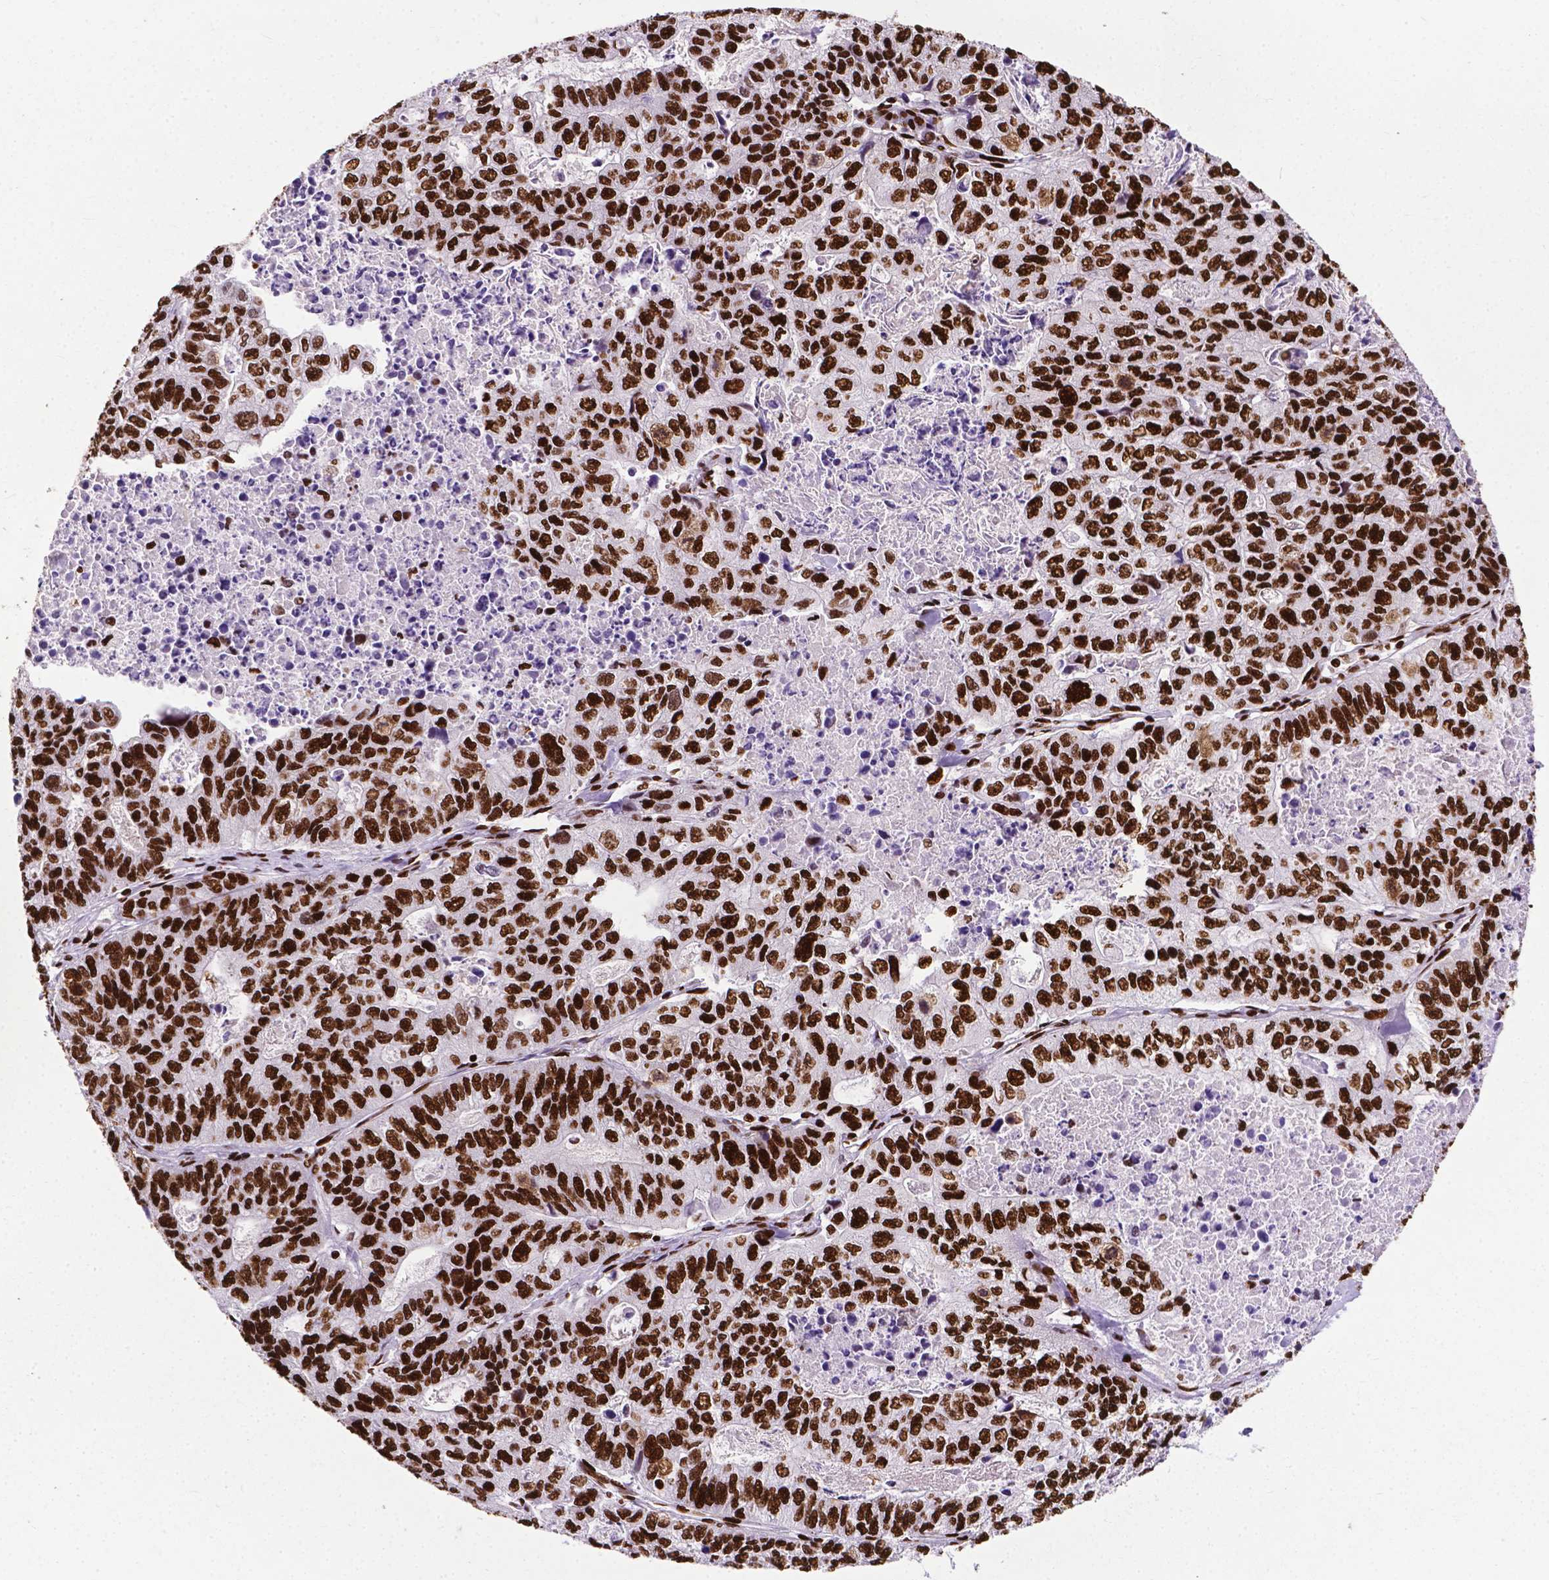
{"staining": {"intensity": "strong", "quantity": ">75%", "location": "nuclear"}, "tissue": "stomach cancer", "cell_type": "Tumor cells", "image_type": "cancer", "snomed": [{"axis": "morphology", "description": "Adenocarcinoma, NOS"}, {"axis": "topography", "description": "Stomach, upper"}], "caption": "Stomach adenocarcinoma stained with DAB (3,3'-diaminobenzidine) immunohistochemistry (IHC) displays high levels of strong nuclear positivity in about >75% of tumor cells.", "gene": "SMIM5", "patient": {"sex": "female", "age": 67}}